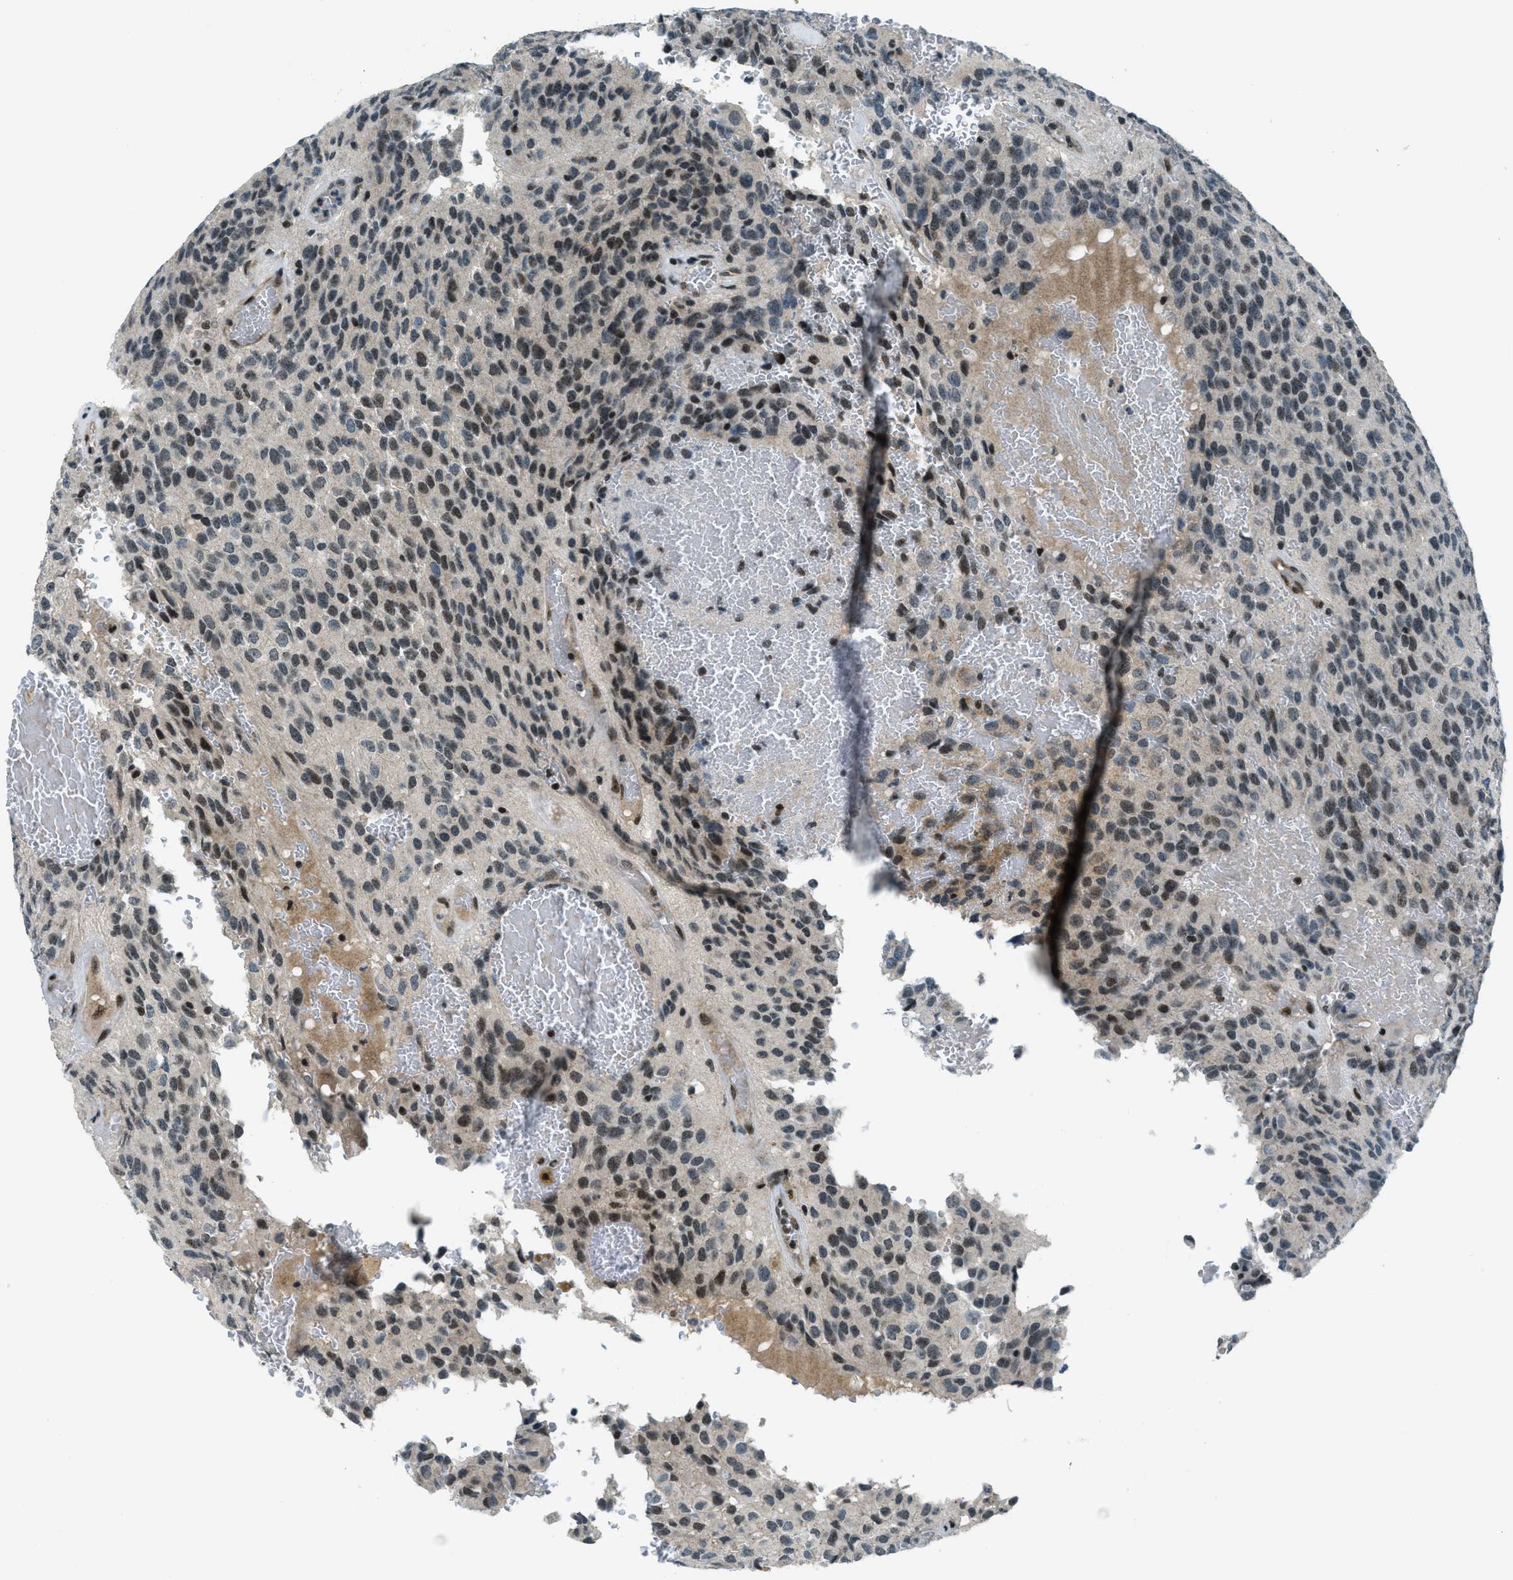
{"staining": {"intensity": "weak", "quantity": "25%-75%", "location": "nuclear"}, "tissue": "glioma", "cell_type": "Tumor cells", "image_type": "cancer", "snomed": [{"axis": "morphology", "description": "Glioma, malignant, High grade"}, {"axis": "topography", "description": "Brain"}], "caption": "A high-resolution image shows immunohistochemistry (IHC) staining of glioma, which reveals weak nuclear staining in approximately 25%-75% of tumor cells. The protein of interest is stained brown, and the nuclei are stained in blue (DAB IHC with brightfield microscopy, high magnification).", "gene": "KLF6", "patient": {"sex": "male", "age": 32}}